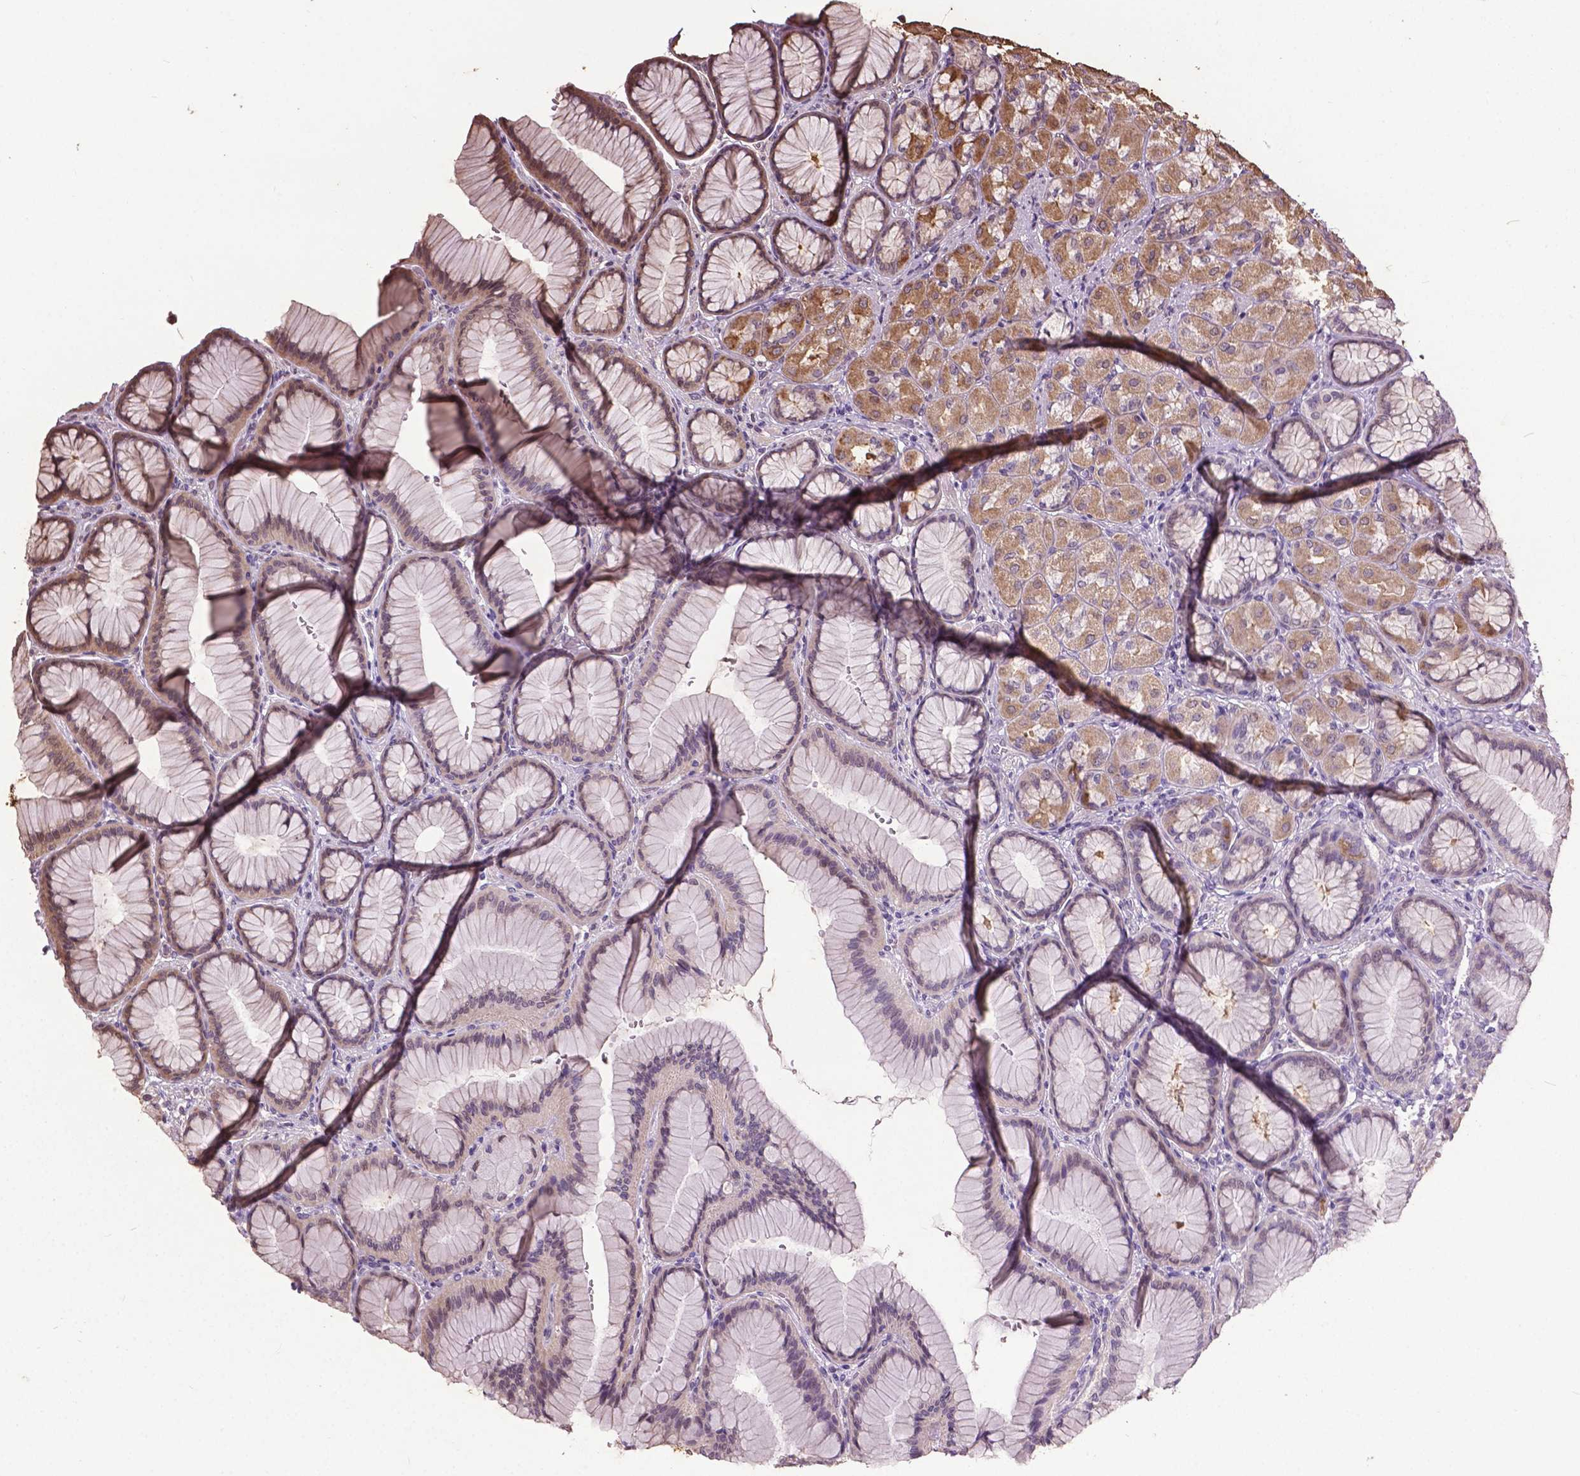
{"staining": {"intensity": "moderate", "quantity": "25%-75%", "location": "cytoplasmic/membranous"}, "tissue": "stomach", "cell_type": "Glandular cells", "image_type": "normal", "snomed": [{"axis": "morphology", "description": "Normal tissue, NOS"}, {"axis": "morphology", "description": "Adenocarcinoma, NOS"}, {"axis": "morphology", "description": "Adenocarcinoma, High grade"}, {"axis": "topography", "description": "Stomach, upper"}, {"axis": "topography", "description": "Stomach"}], "caption": "IHC staining of unremarkable stomach, which reveals medium levels of moderate cytoplasmic/membranous staining in approximately 25%-75% of glandular cells indicating moderate cytoplasmic/membranous protein expression. The staining was performed using DAB (brown) for protein detection and nuclei were counterstained in hematoxylin (blue).", "gene": "GLRA2", "patient": {"sex": "female", "age": 65}}